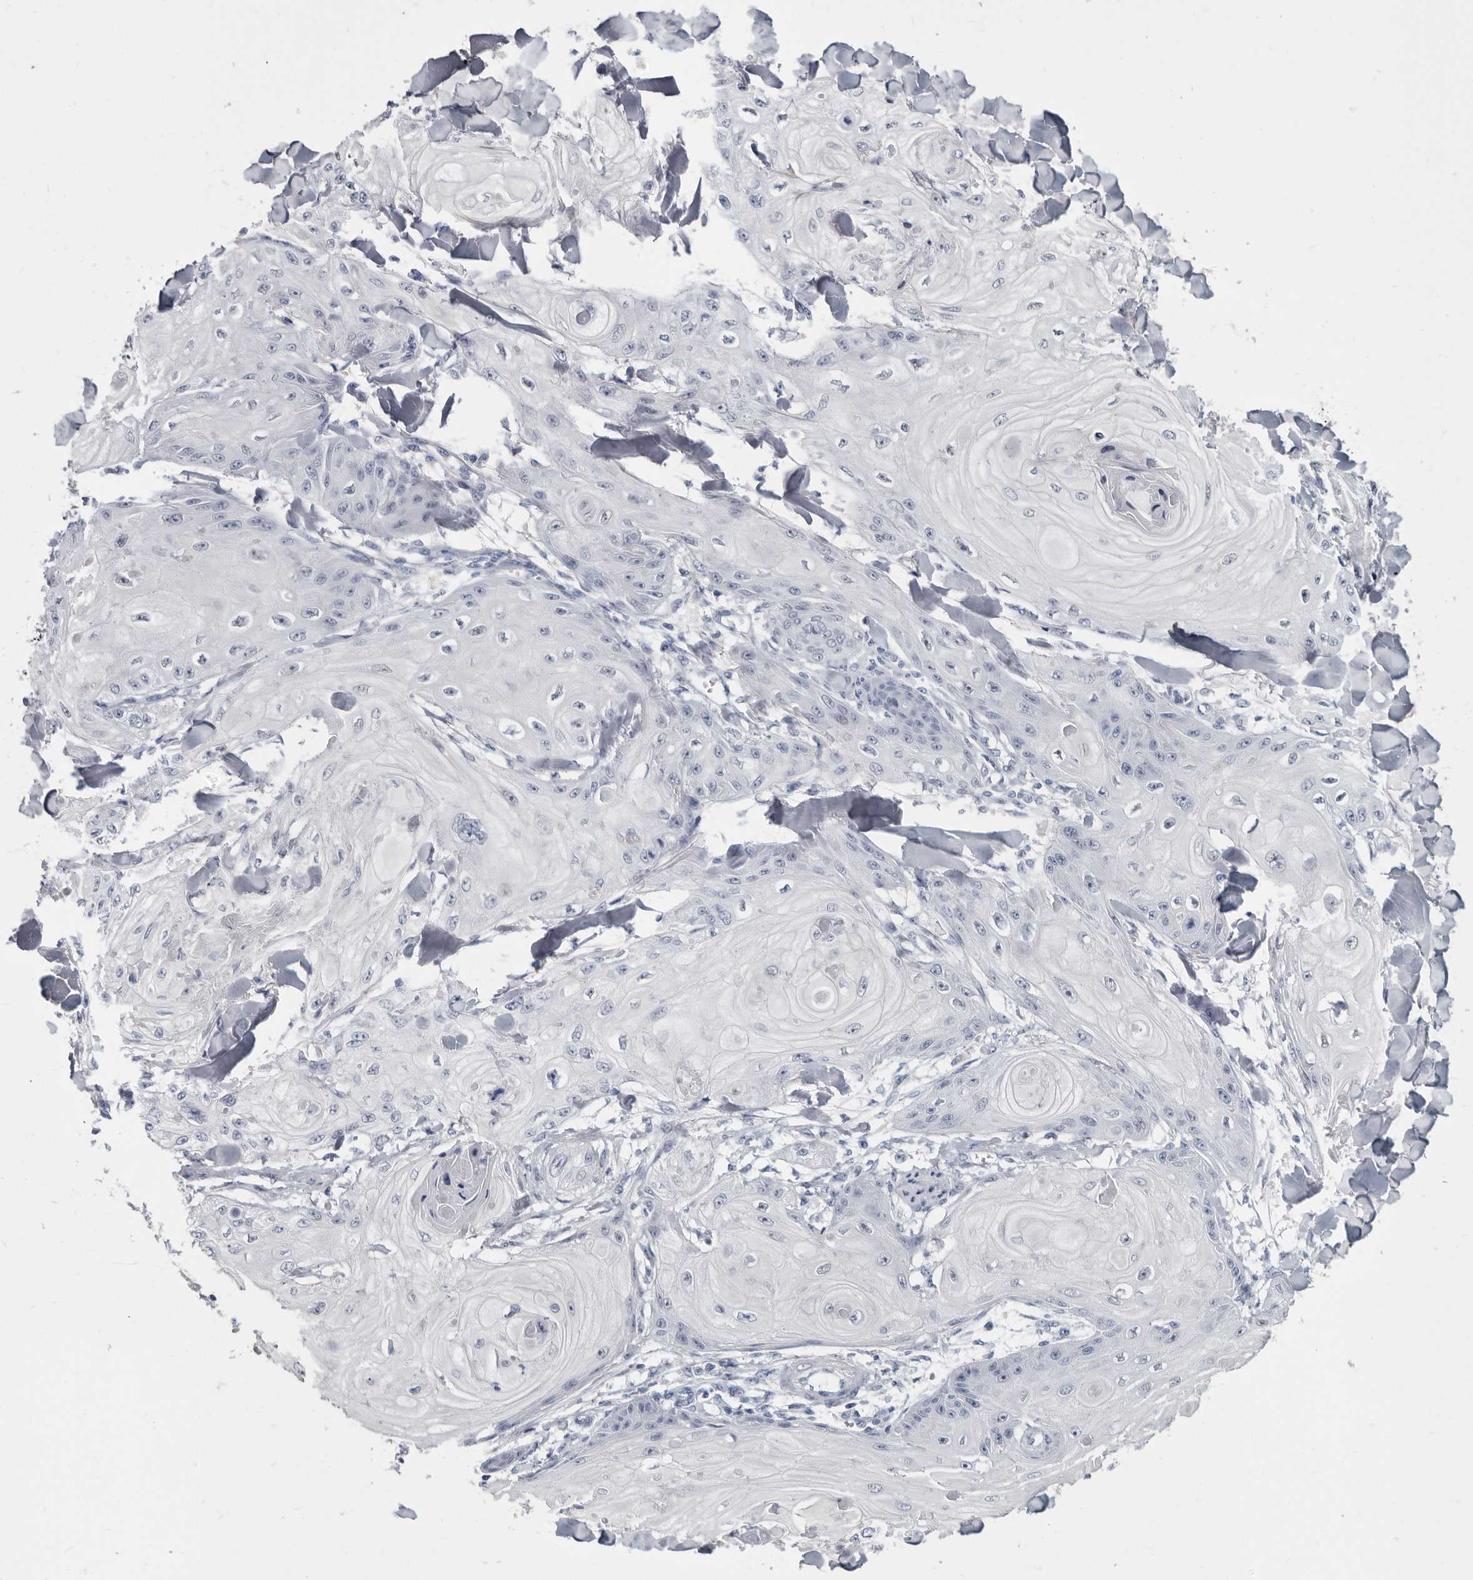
{"staining": {"intensity": "weak", "quantity": "<25%", "location": "nuclear"}, "tissue": "skin cancer", "cell_type": "Tumor cells", "image_type": "cancer", "snomed": [{"axis": "morphology", "description": "Squamous cell carcinoma, NOS"}, {"axis": "topography", "description": "Skin"}], "caption": "The micrograph displays no staining of tumor cells in skin cancer.", "gene": "WRAP73", "patient": {"sex": "male", "age": 74}}